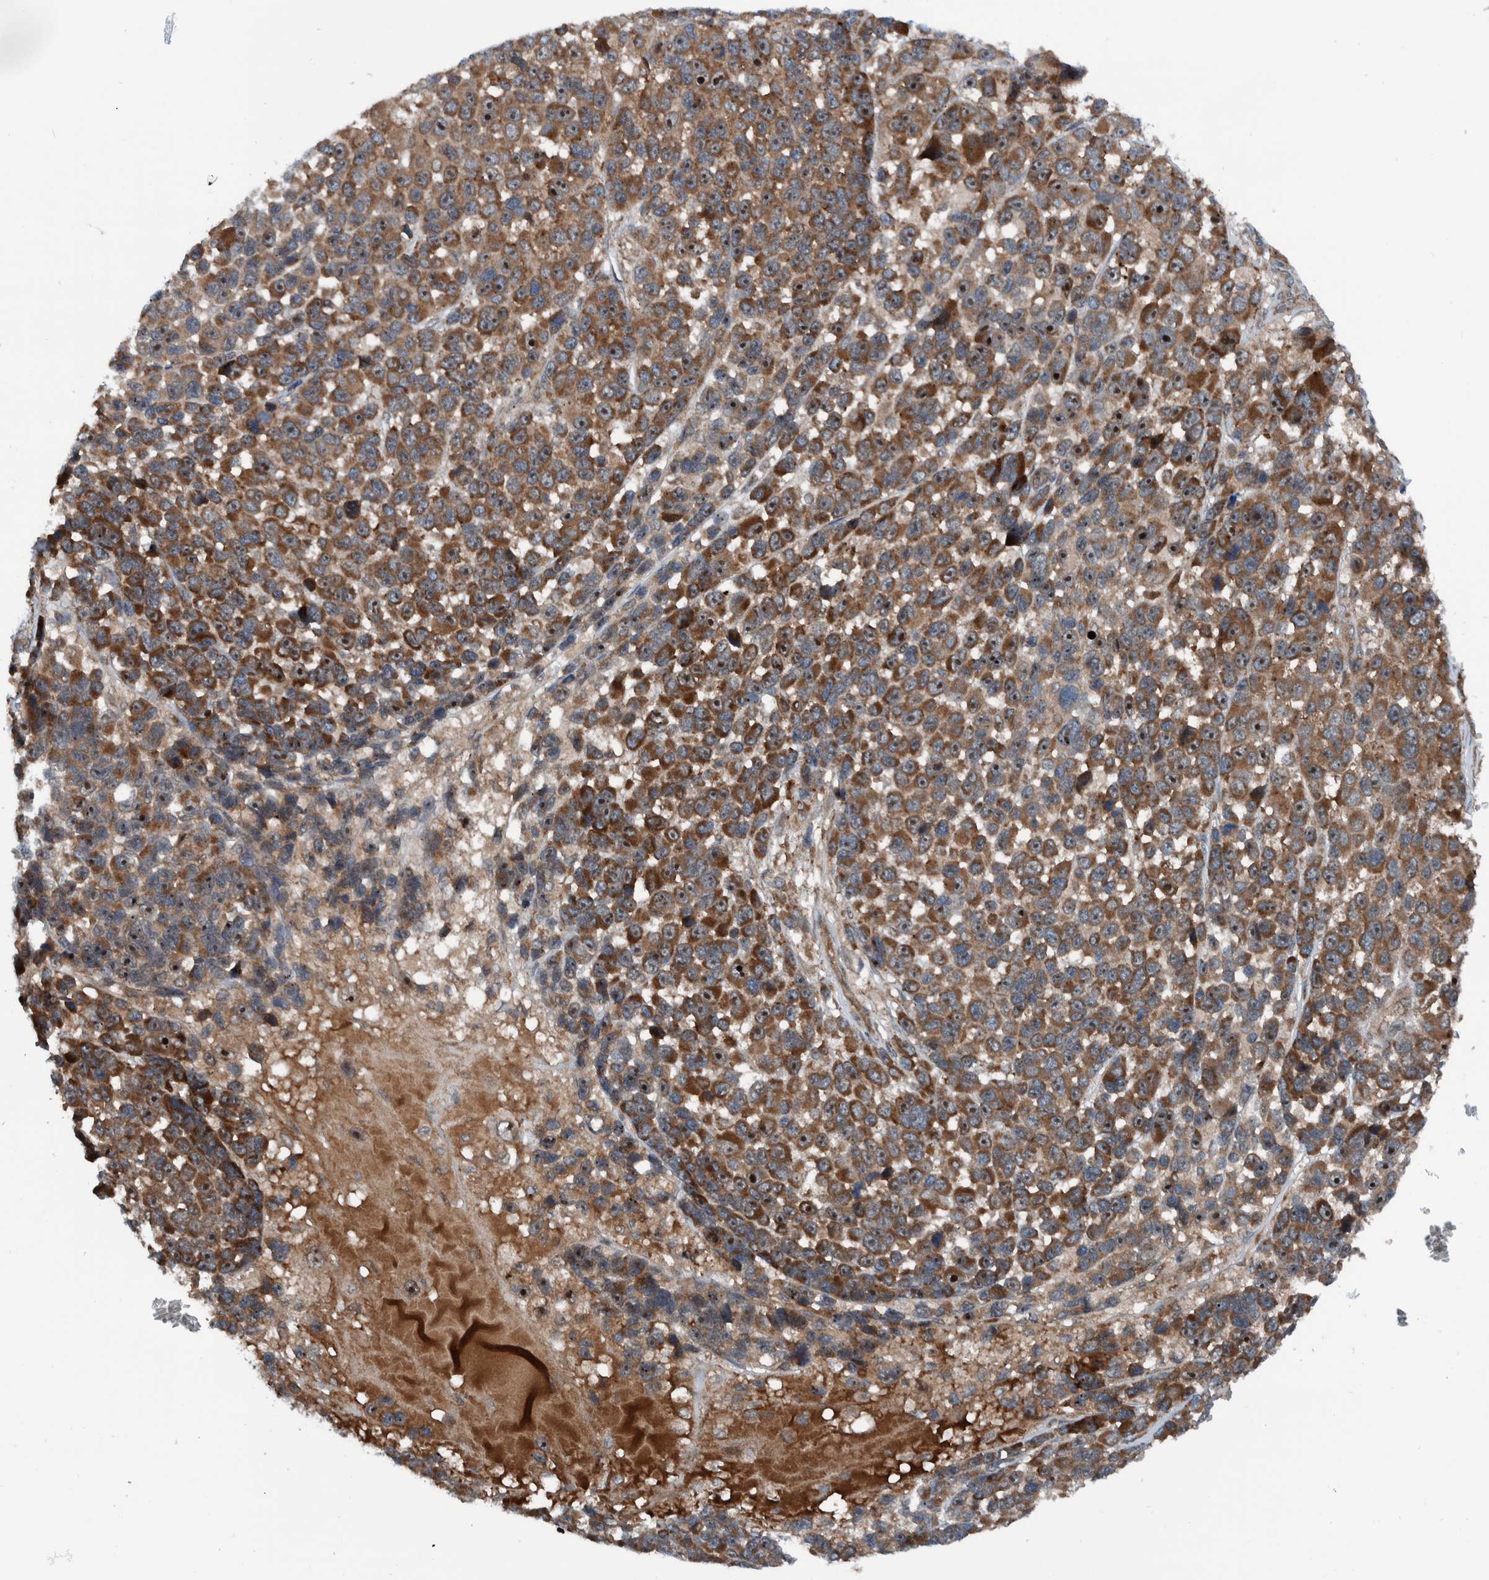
{"staining": {"intensity": "moderate", "quantity": ">75%", "location": "cytoplasmic/membranous,nuclear"}, "tissue": "melanoma", "cell_type": "Tumor cells", "image_type": "cancer", "snomed": [{"axis": "morphology", "description": "Malignant melanoma, NOS"}, {"axis": "topography", "description": "Skin"}], "caption": "Immunohistochemistry staining of malignant melanoma, which exhibits medium levels of moderate cytoplasmic/membranous and nuclear staining in approximately >75% of tumor cells indicating moderate cytoplasmic/membranous and nuclear protein expression. The staining was performed using DAB (brown) for protein detection and nuclei were counterstained in hematoxylin (blue).", "gene": "CUEDC1", "patient": {"sex": "male", "age": 53}}